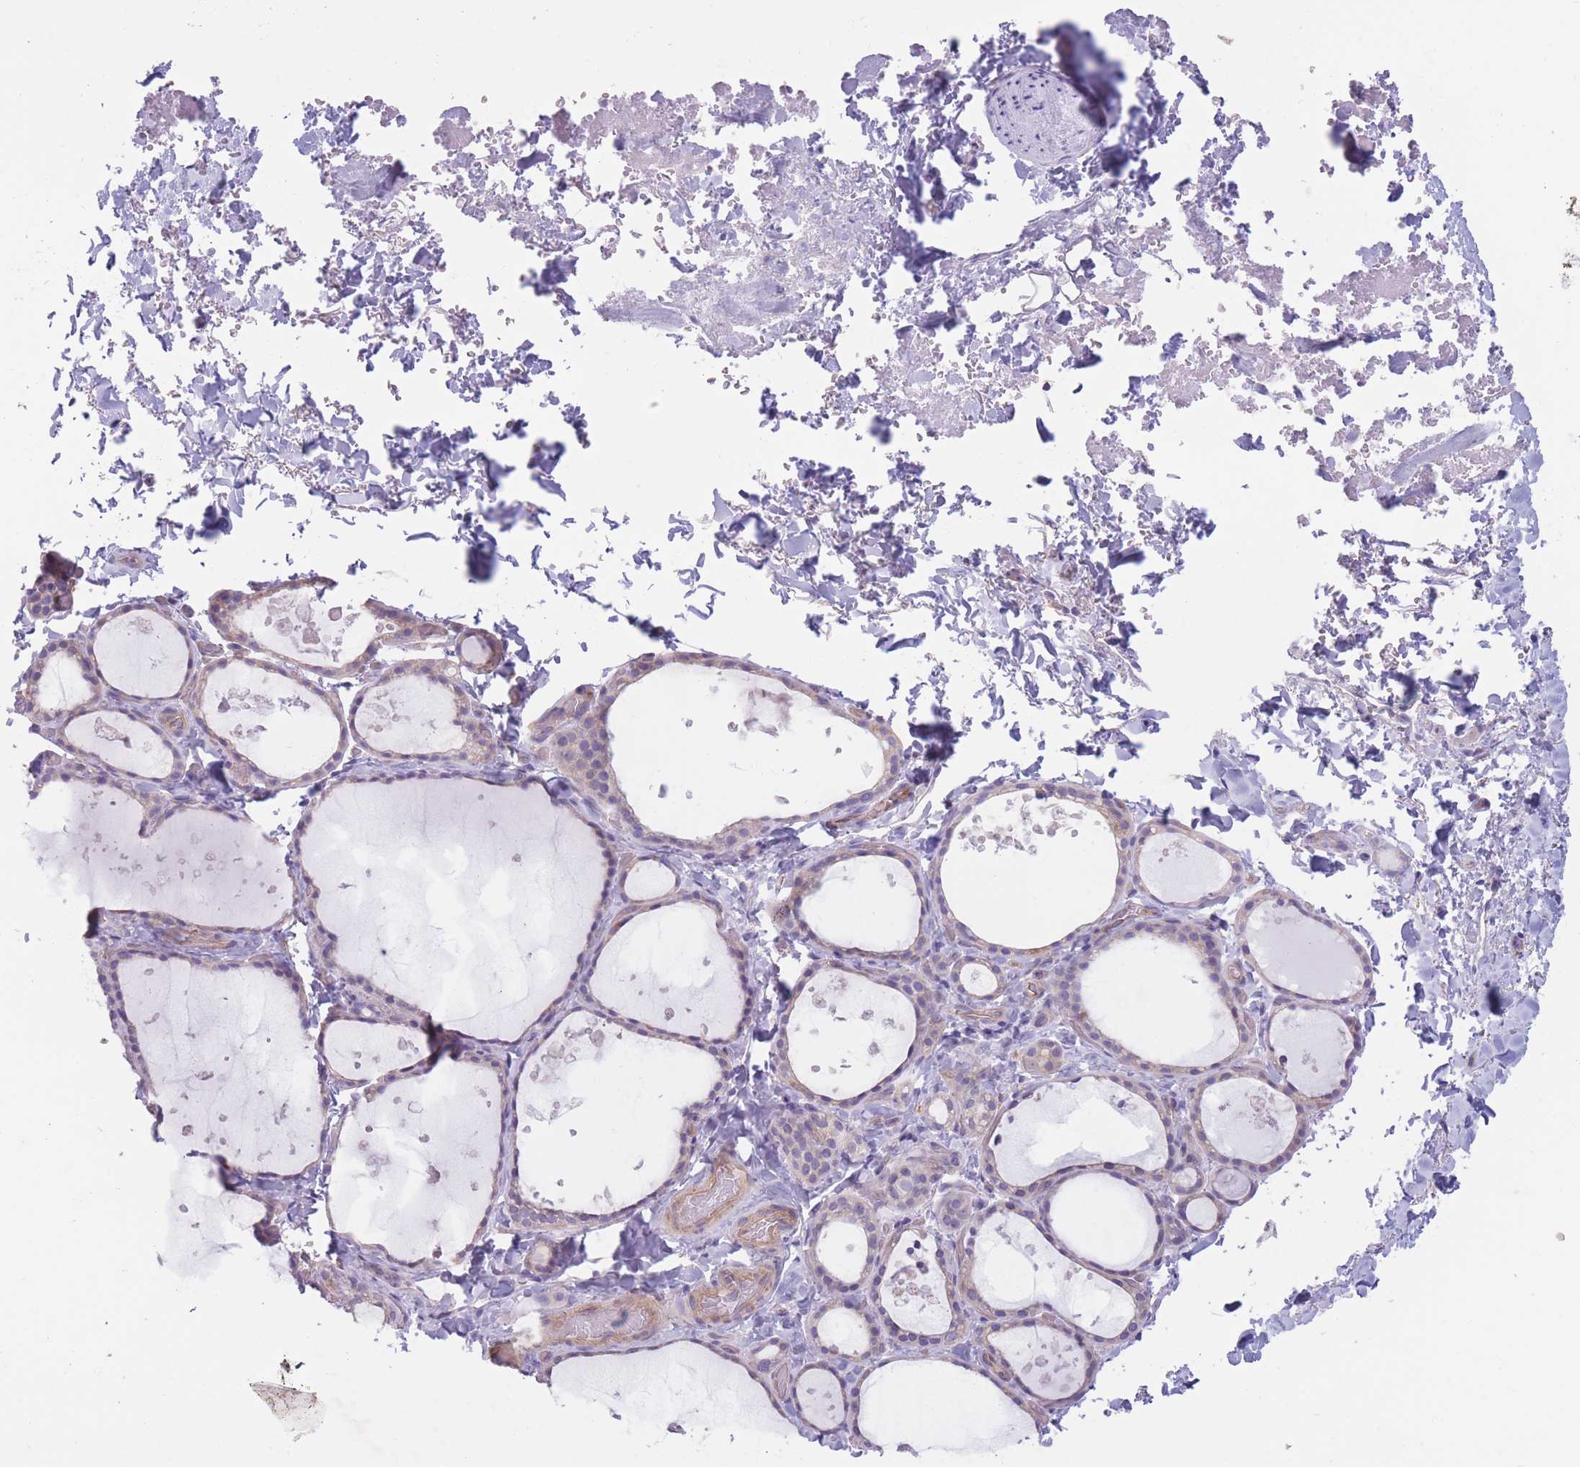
{"staining": {"intensity": "weak", "quantity": "<25%", "location": "cytoplasmic/membranous"}, "tissue": "thyroid gland", "cell_type": "Glandular cells", "image_type": "normal", "snomed": [{"axis": "morphology", "description": "Normal tissue, NOS"}, {"axis": "topography", "description": "Thyroid gland"}], "caption": "Immunohistochemical staining of unremarkable human thyroid gland exhibits no significant staining in glandular cells. The staining is performed using DAB brown chromogen with nuclei counter-stained in using hematoxylin.", "gene": "SERPINB3", "patient": {"sex": "female", "age": 44}}